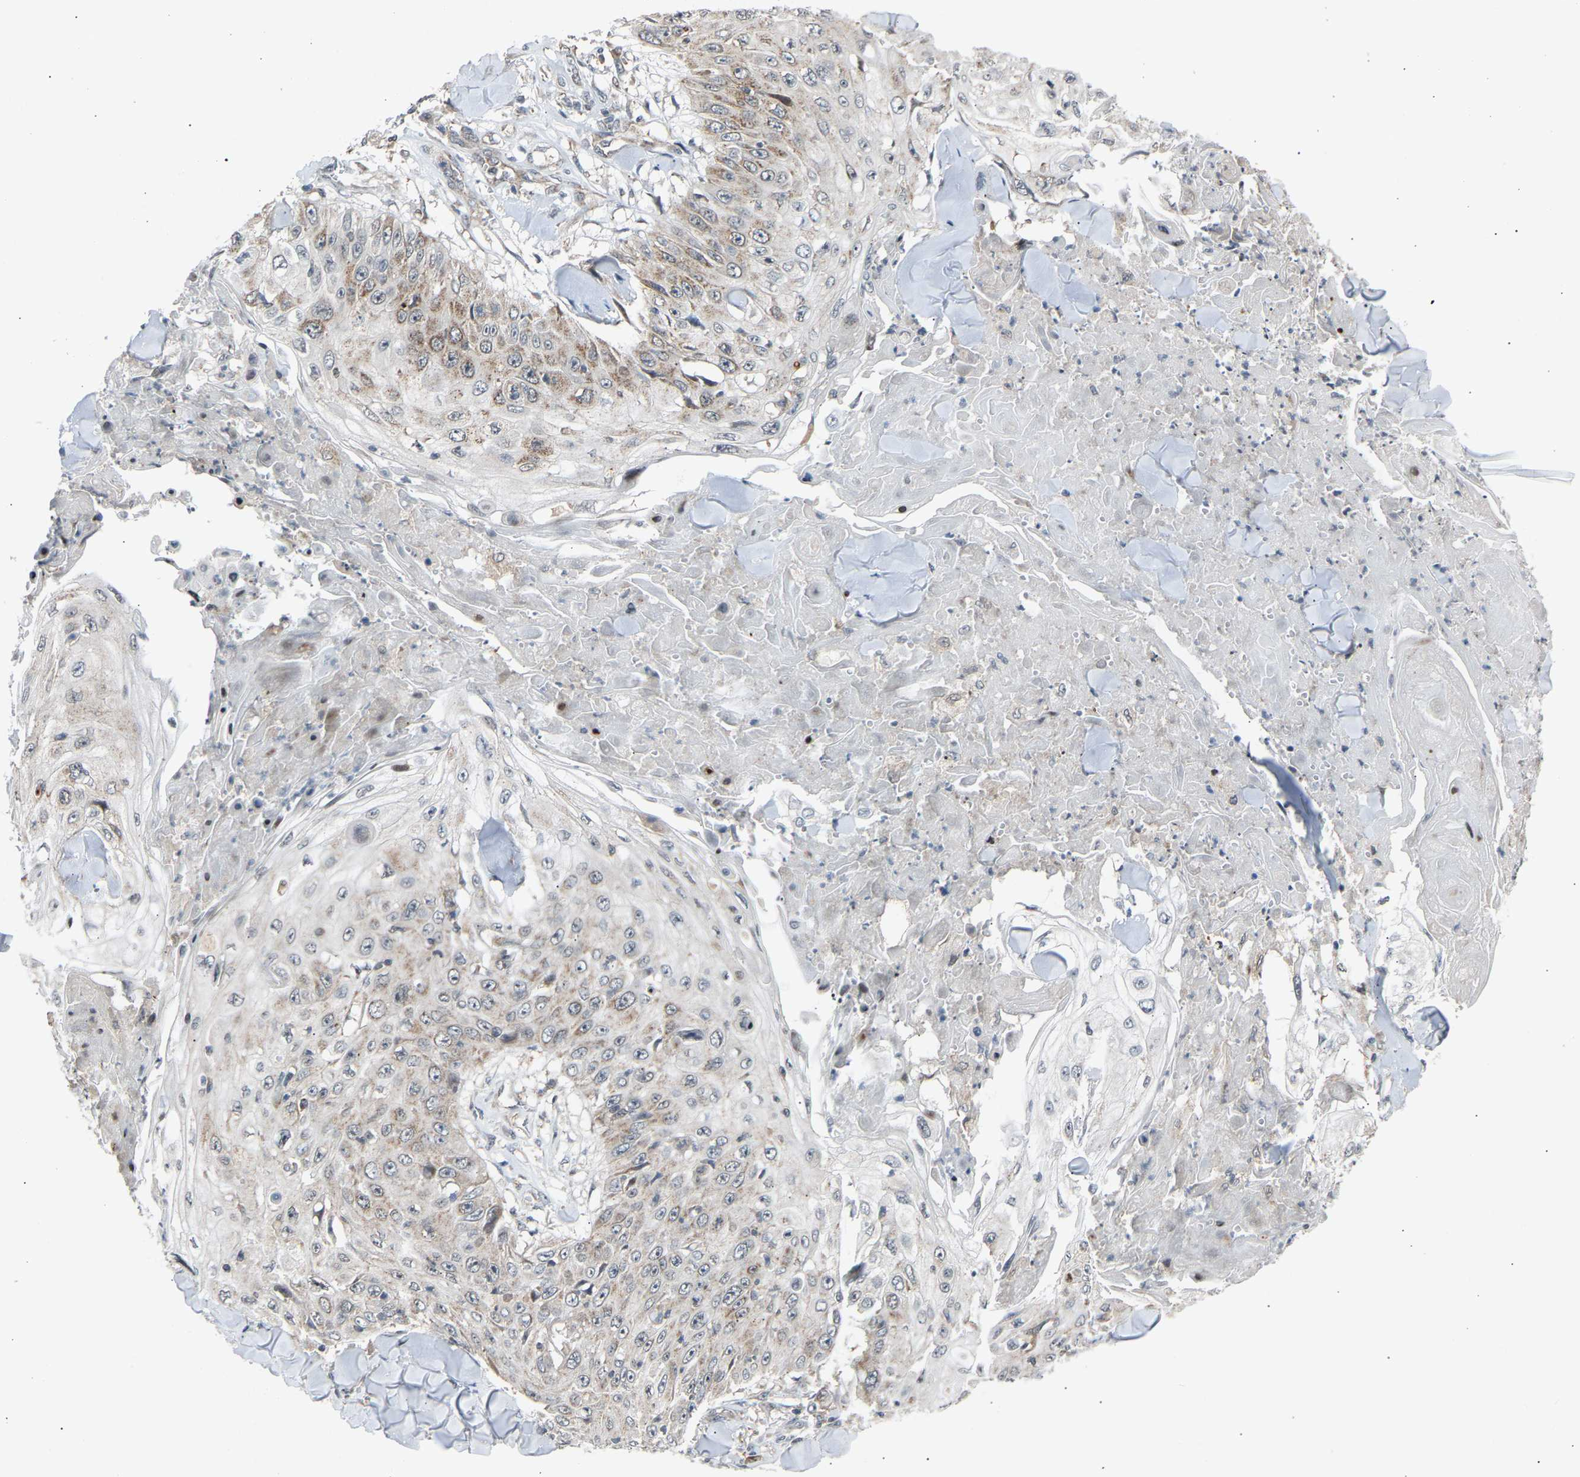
{"staining": {"intensity": "weak", "quantity": "<25%", "location": "cytoplasmic/membranous"}, "tissue": "skin cancer", "cell_type": "Tumor cells", "image_type": "cancer", "snomed": [{"axis": "morphology", "description": "Squamous cell carcinoma, NOS"}, {"axis": "topography", "description": "Skin"}], "caption": "An image of human skin squamous cell carcinoma is negative for staining in tumor cells. (DAB immunohistochemistry visualized using brightfield microscopy, high magnification).", "gene": "SLIRP", "patient": {"sex": "male", "age": 86}}